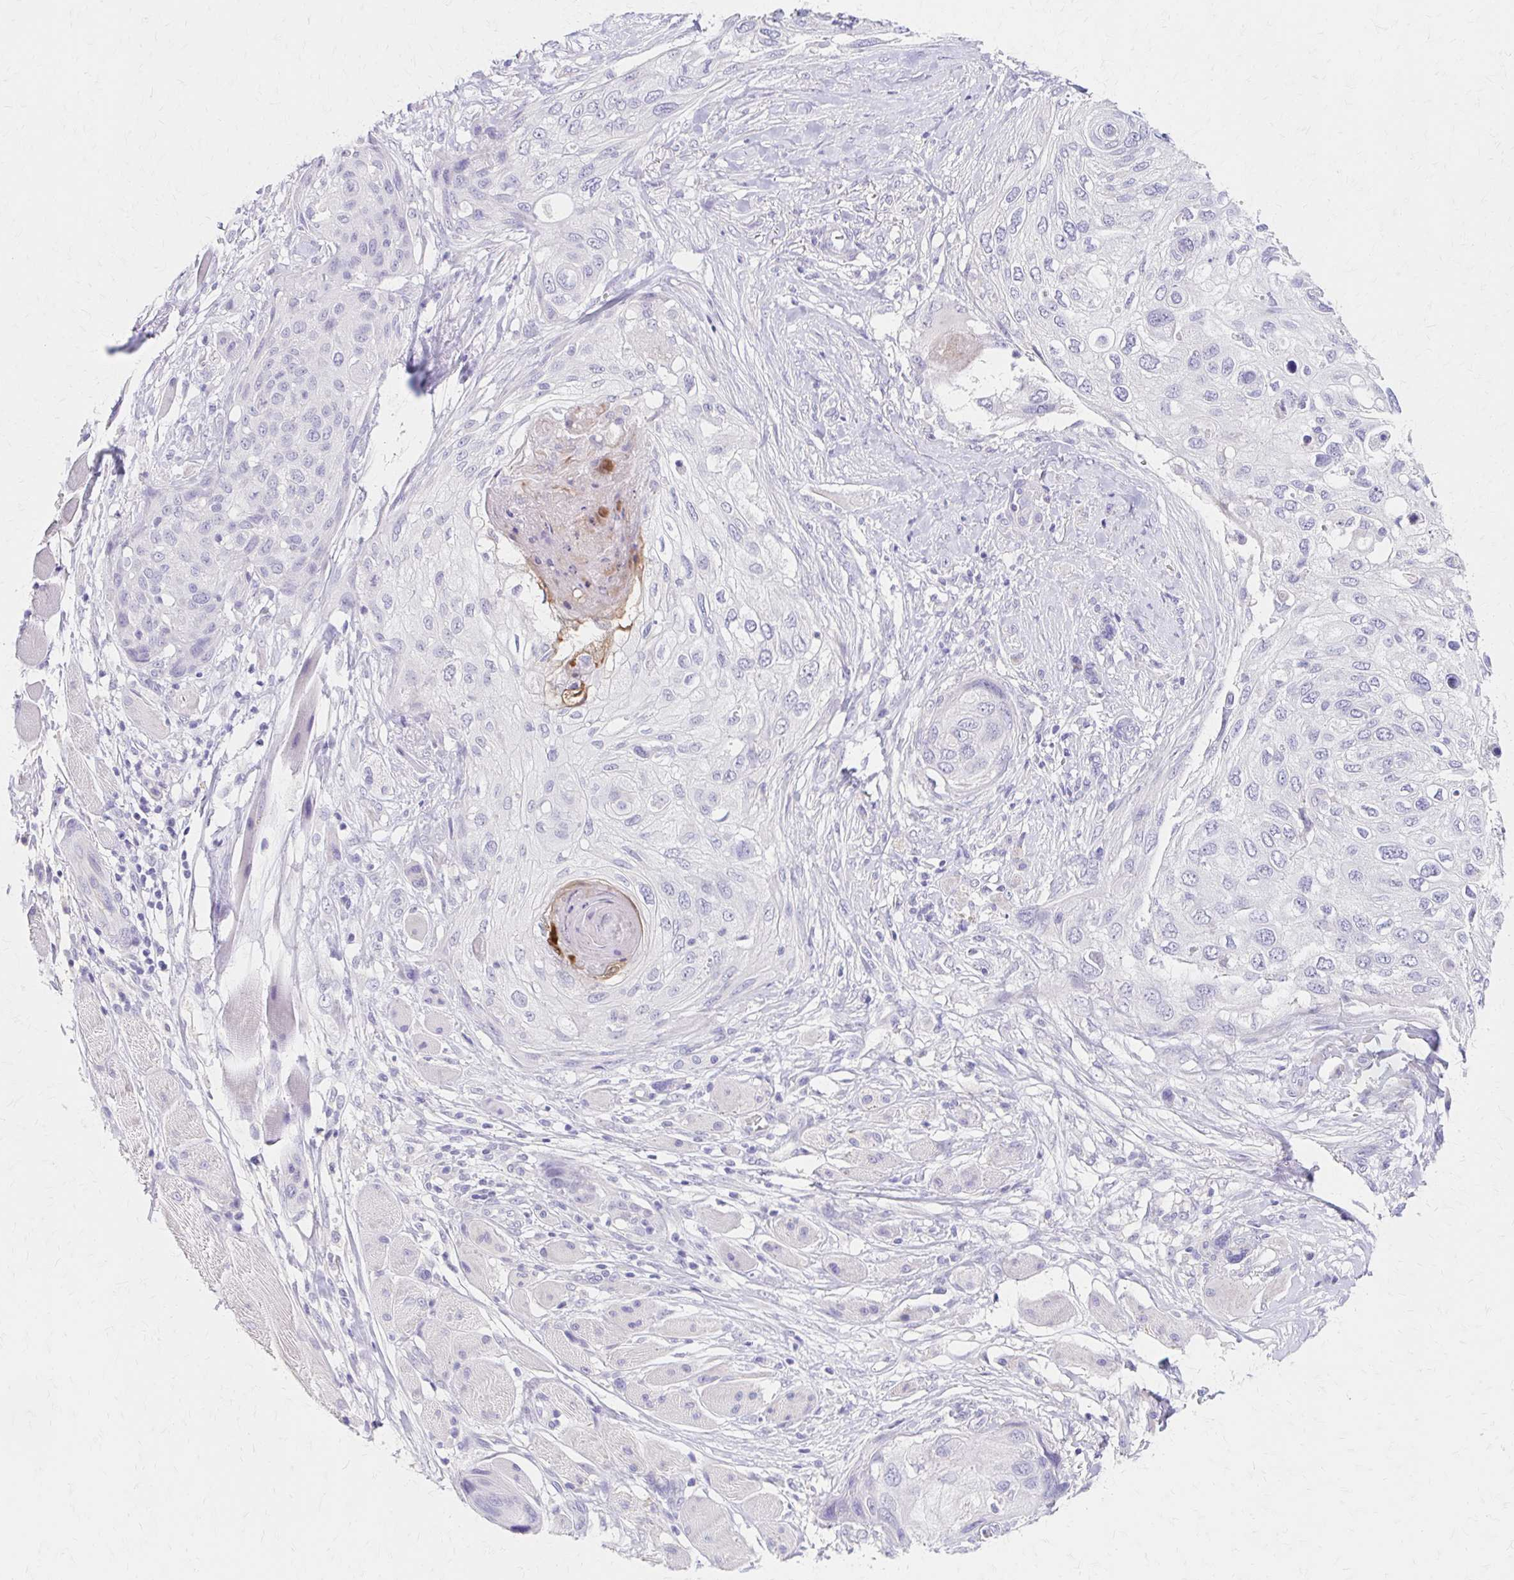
{"staining": {"intensity": "negative", "quantity": "none", "location": "none"}, "tissue": "skin cancer", "cell_type": "Tumor cells", "image_type": "cancer", "snomed": [{"axis": "morphology", "description": "Squamous cell carcinoma, NOS"}, {"axis": "topography", "description": "Skin"}], "caption": "IHC image of human squamous cell carcinoma (skin) stained for a protein (brown), which shows no positivity in tumor cells.", "gene": "AZGP1", "patient": {"sex": "female", "age": 87}}